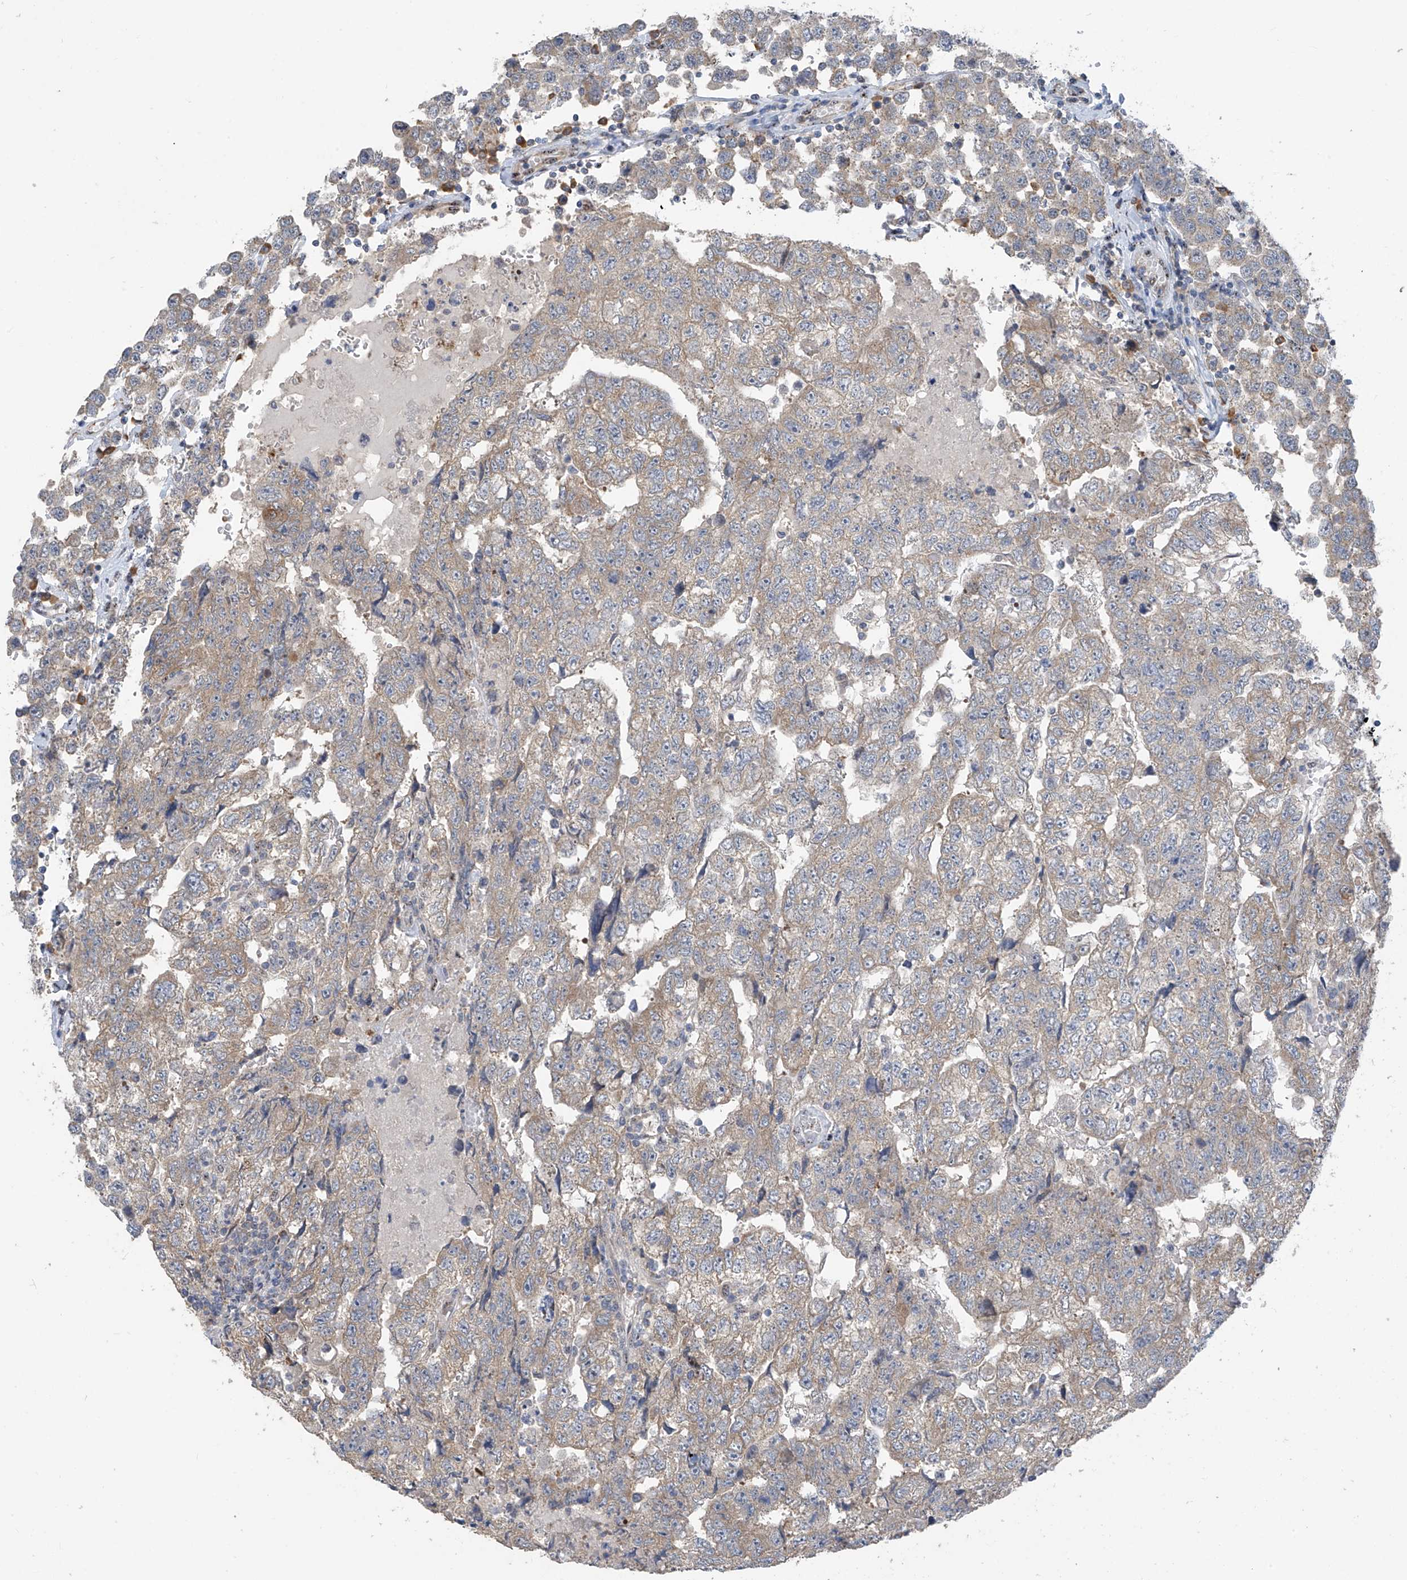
{"staining": {"intensity": "weak", "quantity": "25%-75%", "location": "cytoplasmic/membranous"}, "tissue": "testis cancer", "cell_type": "Tumor cells", "image_type": "cancer", "snomed": [{"axis": "morphology", "description": "Carcinoma, Embryonal, NOS"}, {"axis": "topography", "description": "Testis"}], "caption": "Protein staining of testis cancer tissue displays weak cytoplasmic/membranous positivity in approximately 25%-75% of tumor cells.", "gene": "RPL4", "patient": {"sex": "male", "age": 36}}